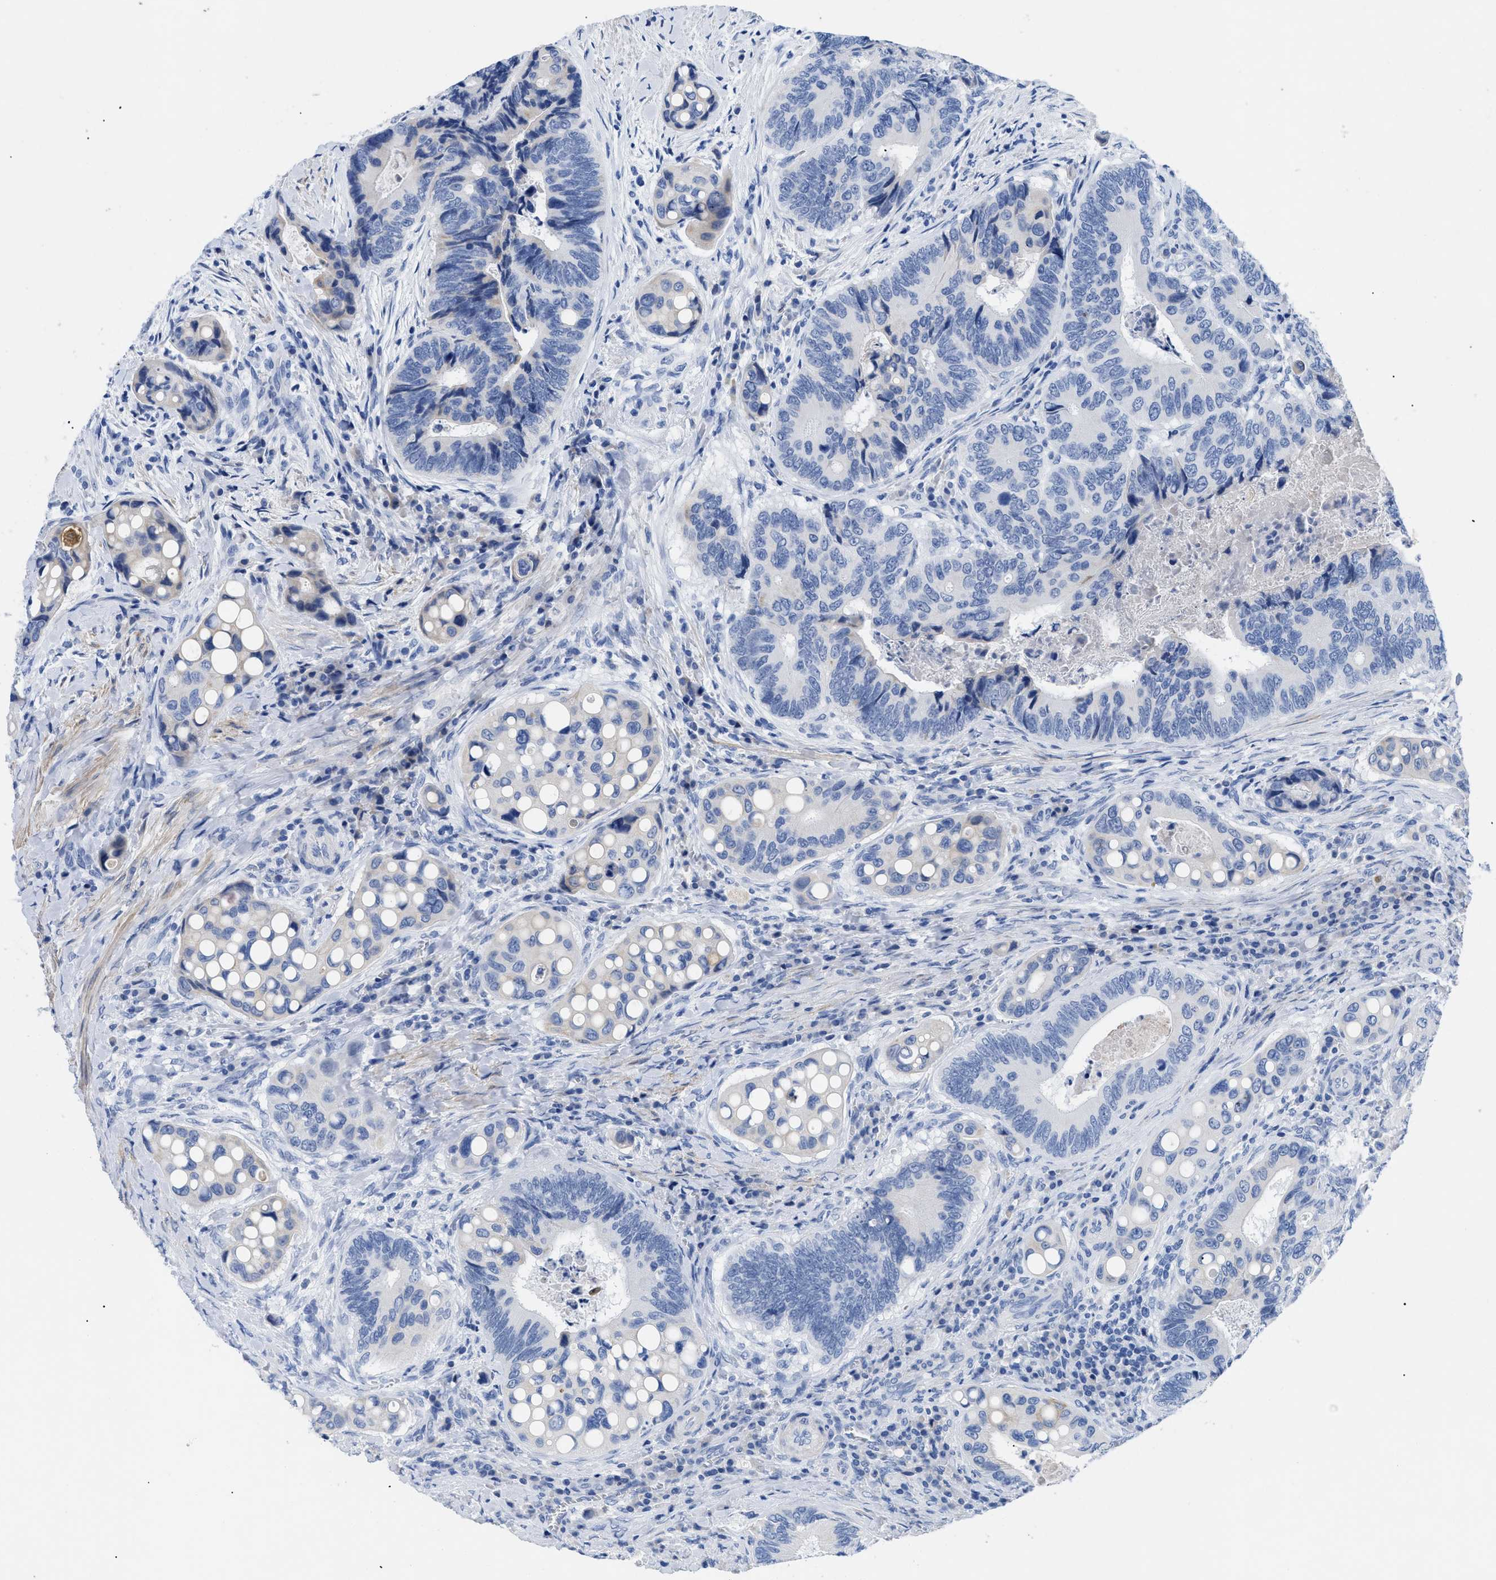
{"staining": {"intensity": "negative", "quantity": "none", "location": "none"}, "tissue": "colorectal cancer", "cell_type": "Tumor cells", "image_type": "cancer", "snomed": [{"axis": "morphology", "description": "Inflammation, NOS"}, {"axis": "morphology", "description": "Adenocarcinoma, NOS"}, {"axis": "topography", "description": "Colon"}], "caption": "Colorectal cancer (adenocarcinoma) was stained to show a protein in brown. There is no significant expression in tumor cells. (DAB IHC visualized using brightfield microscopy, high magnification).", "gene": "TMEM68", "patient": {"sex": "male", "age": 72}}